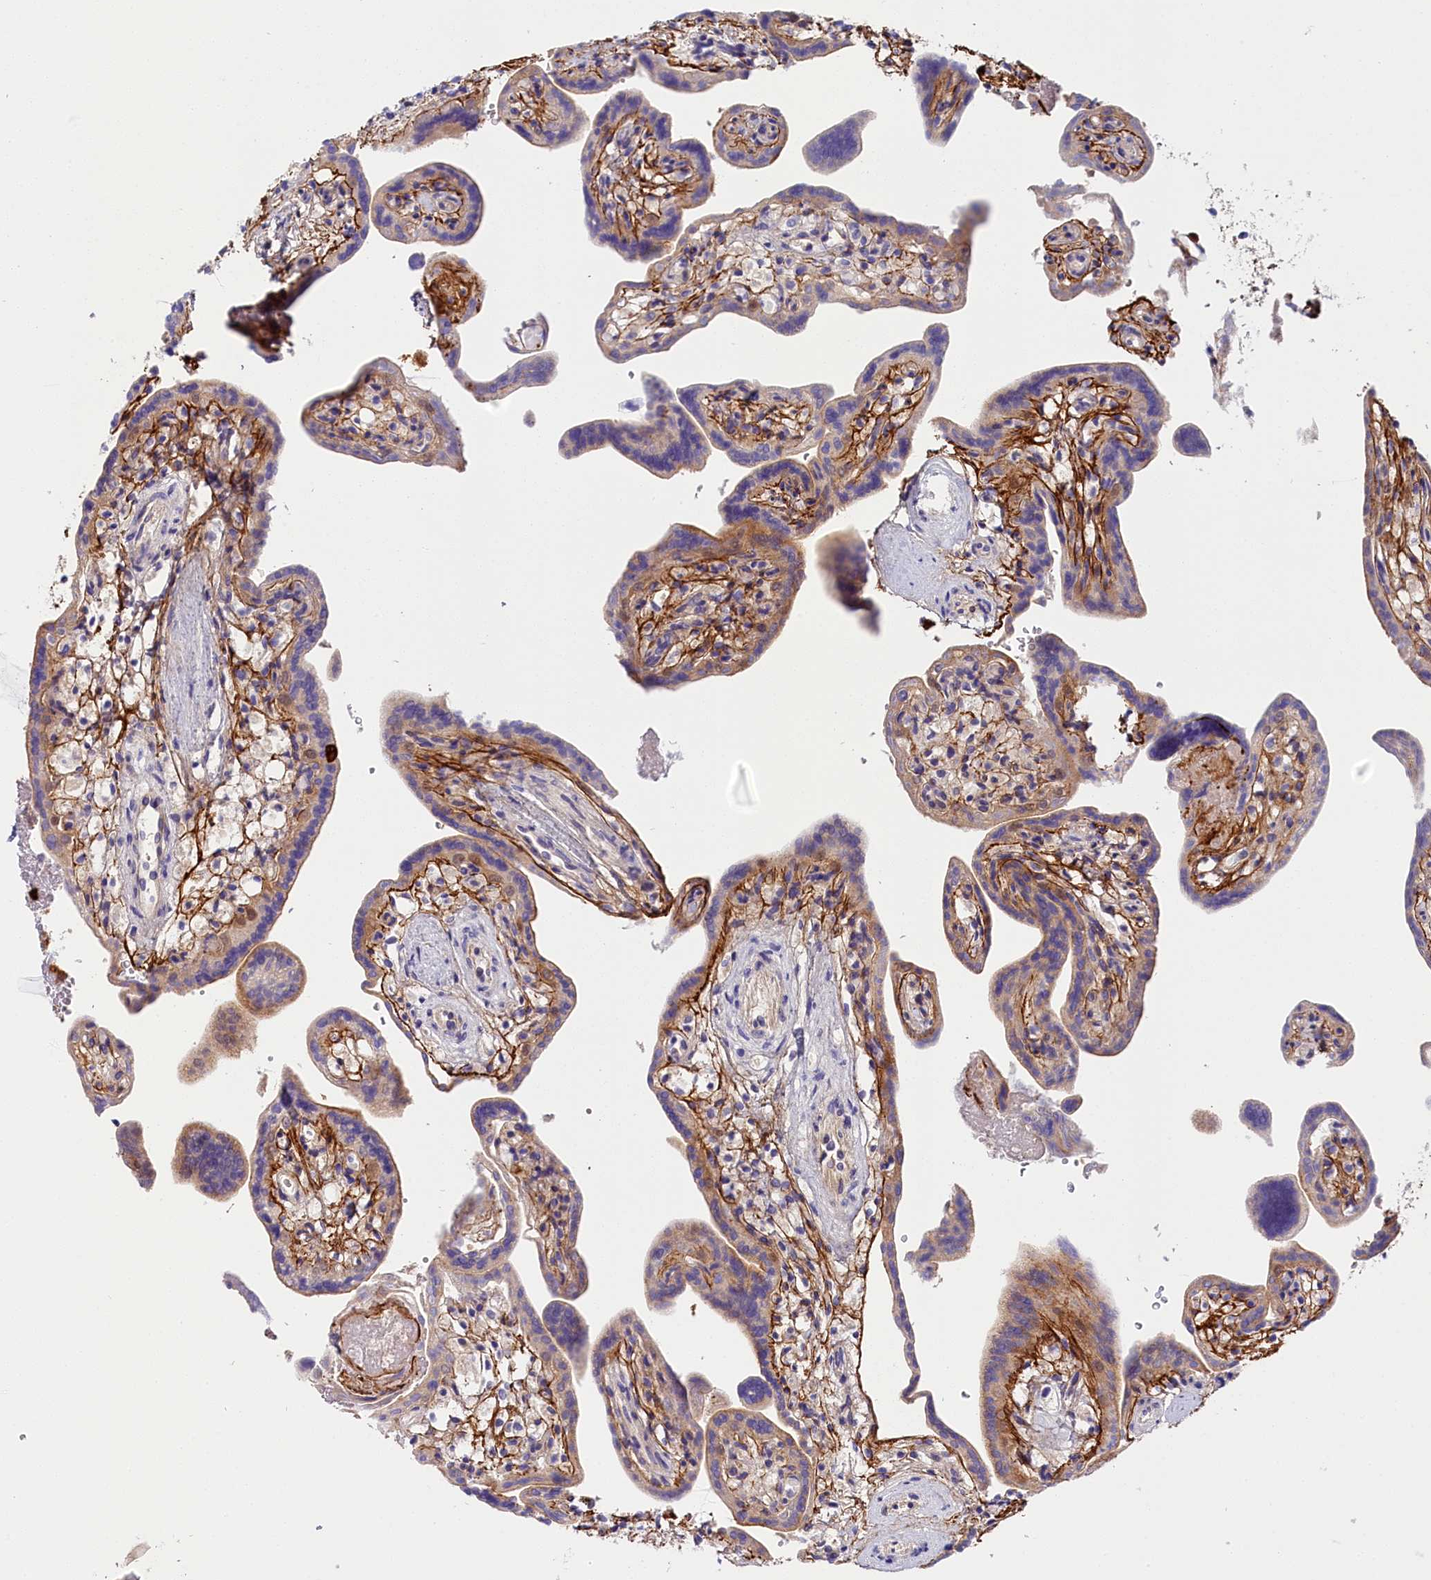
{"staining": {"intensity": "negative", "quantity": "none", "location": "none"}, "tissue": "placenta", "cell_type": "Trophoblastic cells", "image_type": "normal", "snomed": [{"axis": "morphology", "description": "Normal tissue, NOS"}, {"axis": "topography", "description": "Placenta"}], "caption": "An immunohistochemistry image of normal placenta is shown. There is no staining in trophoblastic cells of placenta. The staining is performed using DAB (3,3'-diaminobenzidine) brown chromogen with nuclei counter-stained in using hematoxylin.", "gene": "KATNB1", "patient": {"sex": "female", "age": 37}}